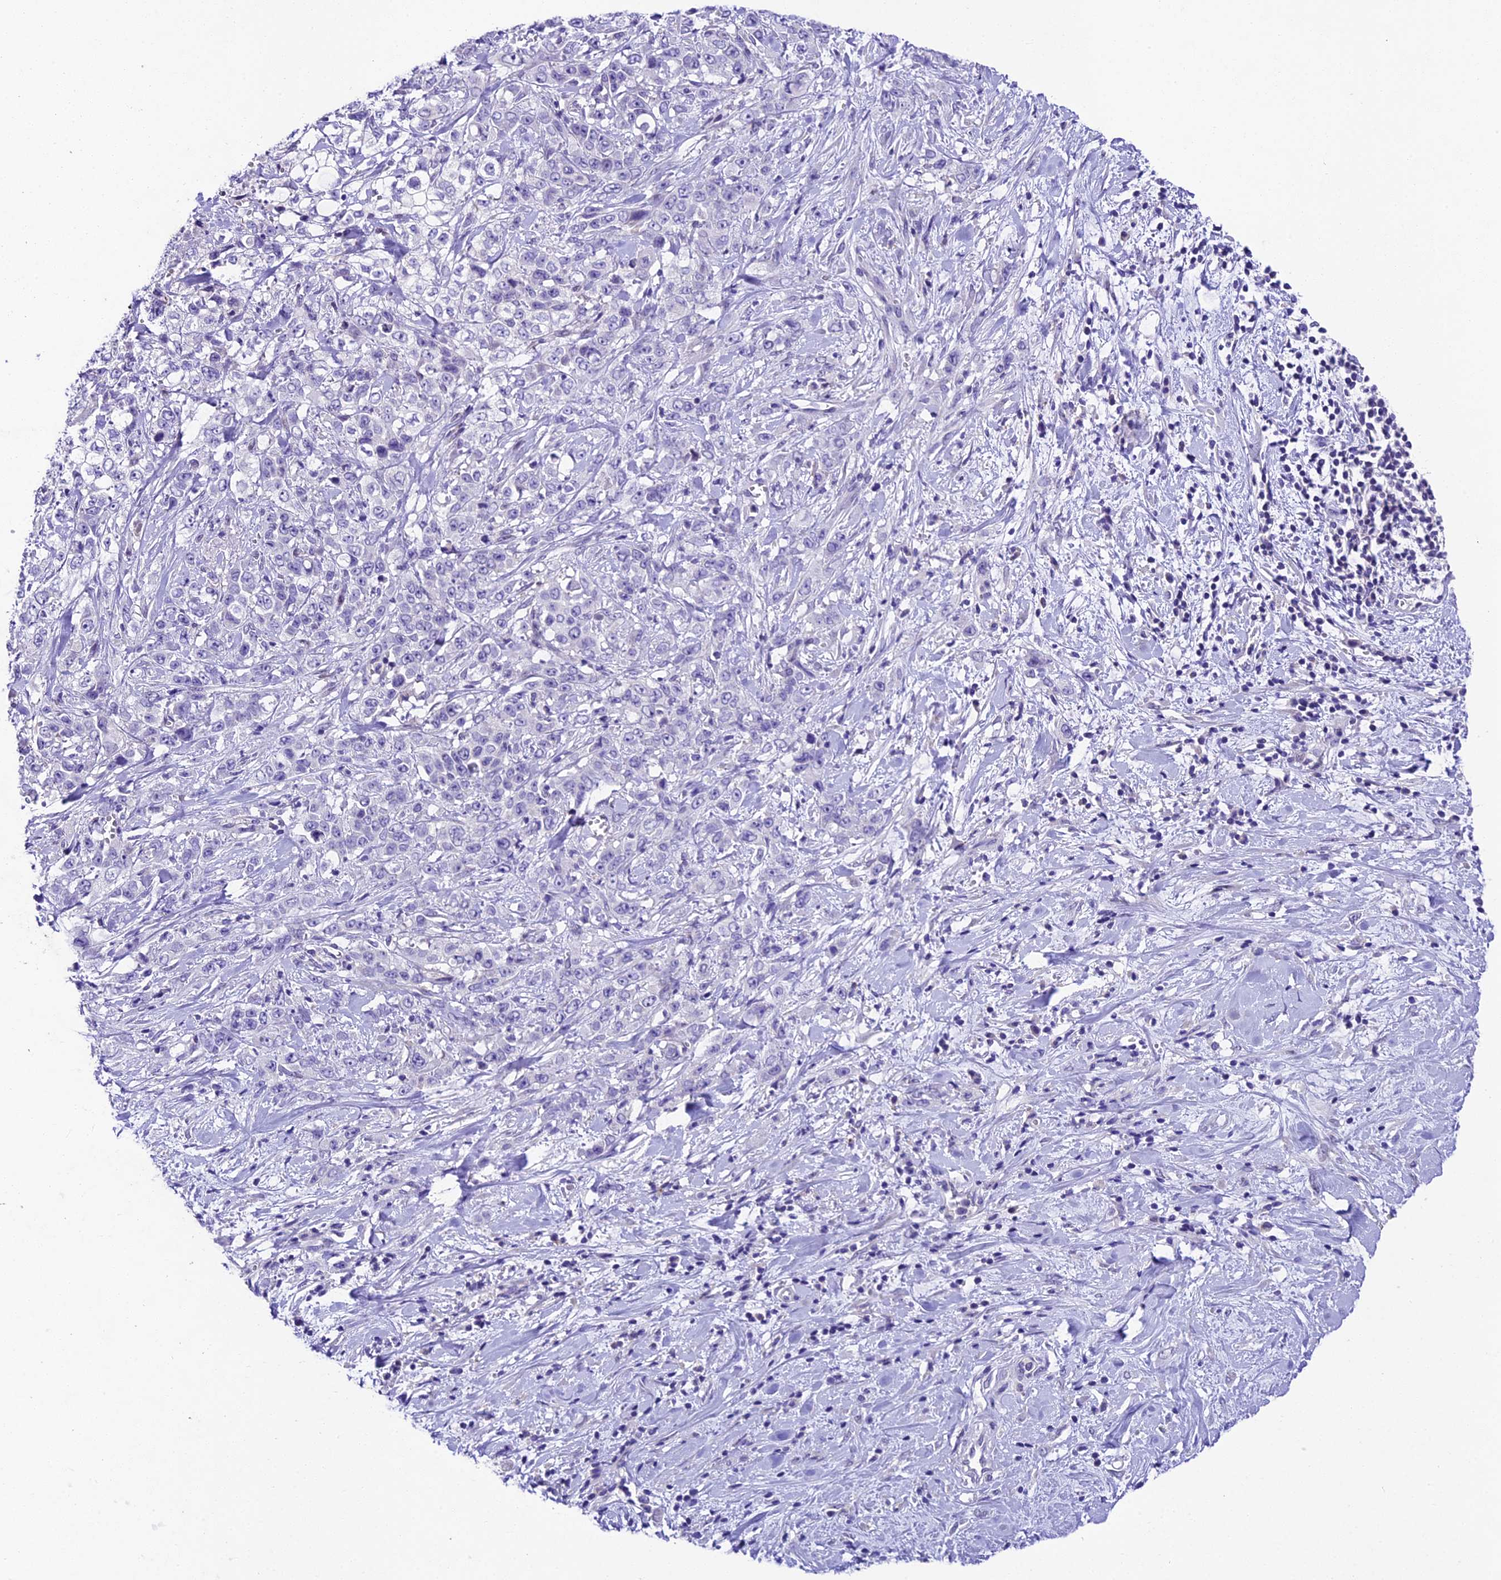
{"staining": {"intensity": "negative", "quantity": "none", "location": "none"}, "tissue": "stomach cancer", "cell_type": "Tumor cells", "image_type": "cancer", "snomed": [{"axis": "morphology", "description": "Adenocarcinoma, NOS"}, {"axis": "topography", "description": "Stomach, upper"}], "caption": "Histopathology image shows no protein staining in tumor cells of stomach adenocarcinoma tissue.", "gene": "IFT140", "patient": {"sex": "male", "age": 62}}